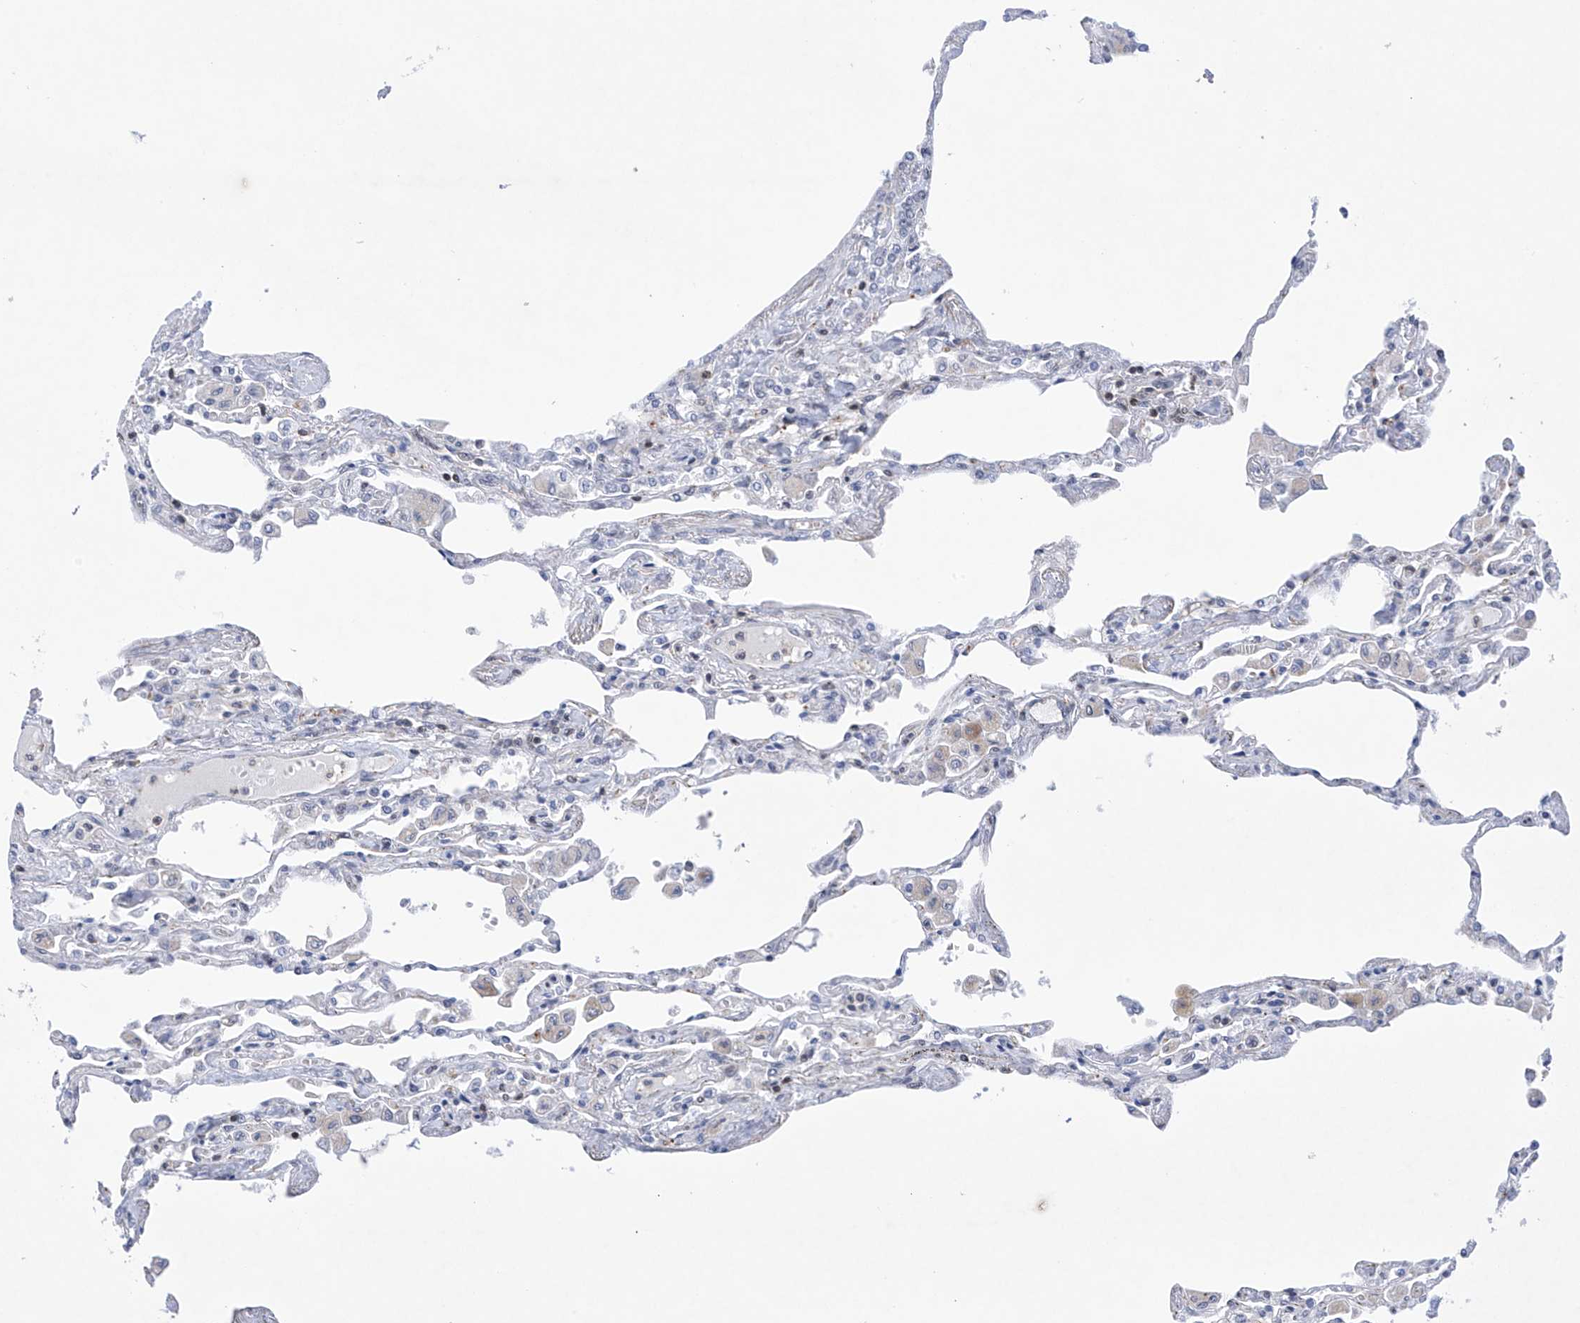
{"staining": {"intensity": "weak", "quantity": "<25%", "location": "nuclear"}, "tissue": "lung", "cell_type": "Alveolar cells", "image_type": "normal", "snomed": [{"axis": "morphology", "description": "Normal tissue, NOS"}, {"axis": "topography", "description": "Bronchus"}, {"axis": "topography", "description": "Lung"}], "caption": "Lung stained for a protein using IHC displays no staining alveolar cells.", "gene": "MSL3", "patient": {"sex": "female", "age": 49}}